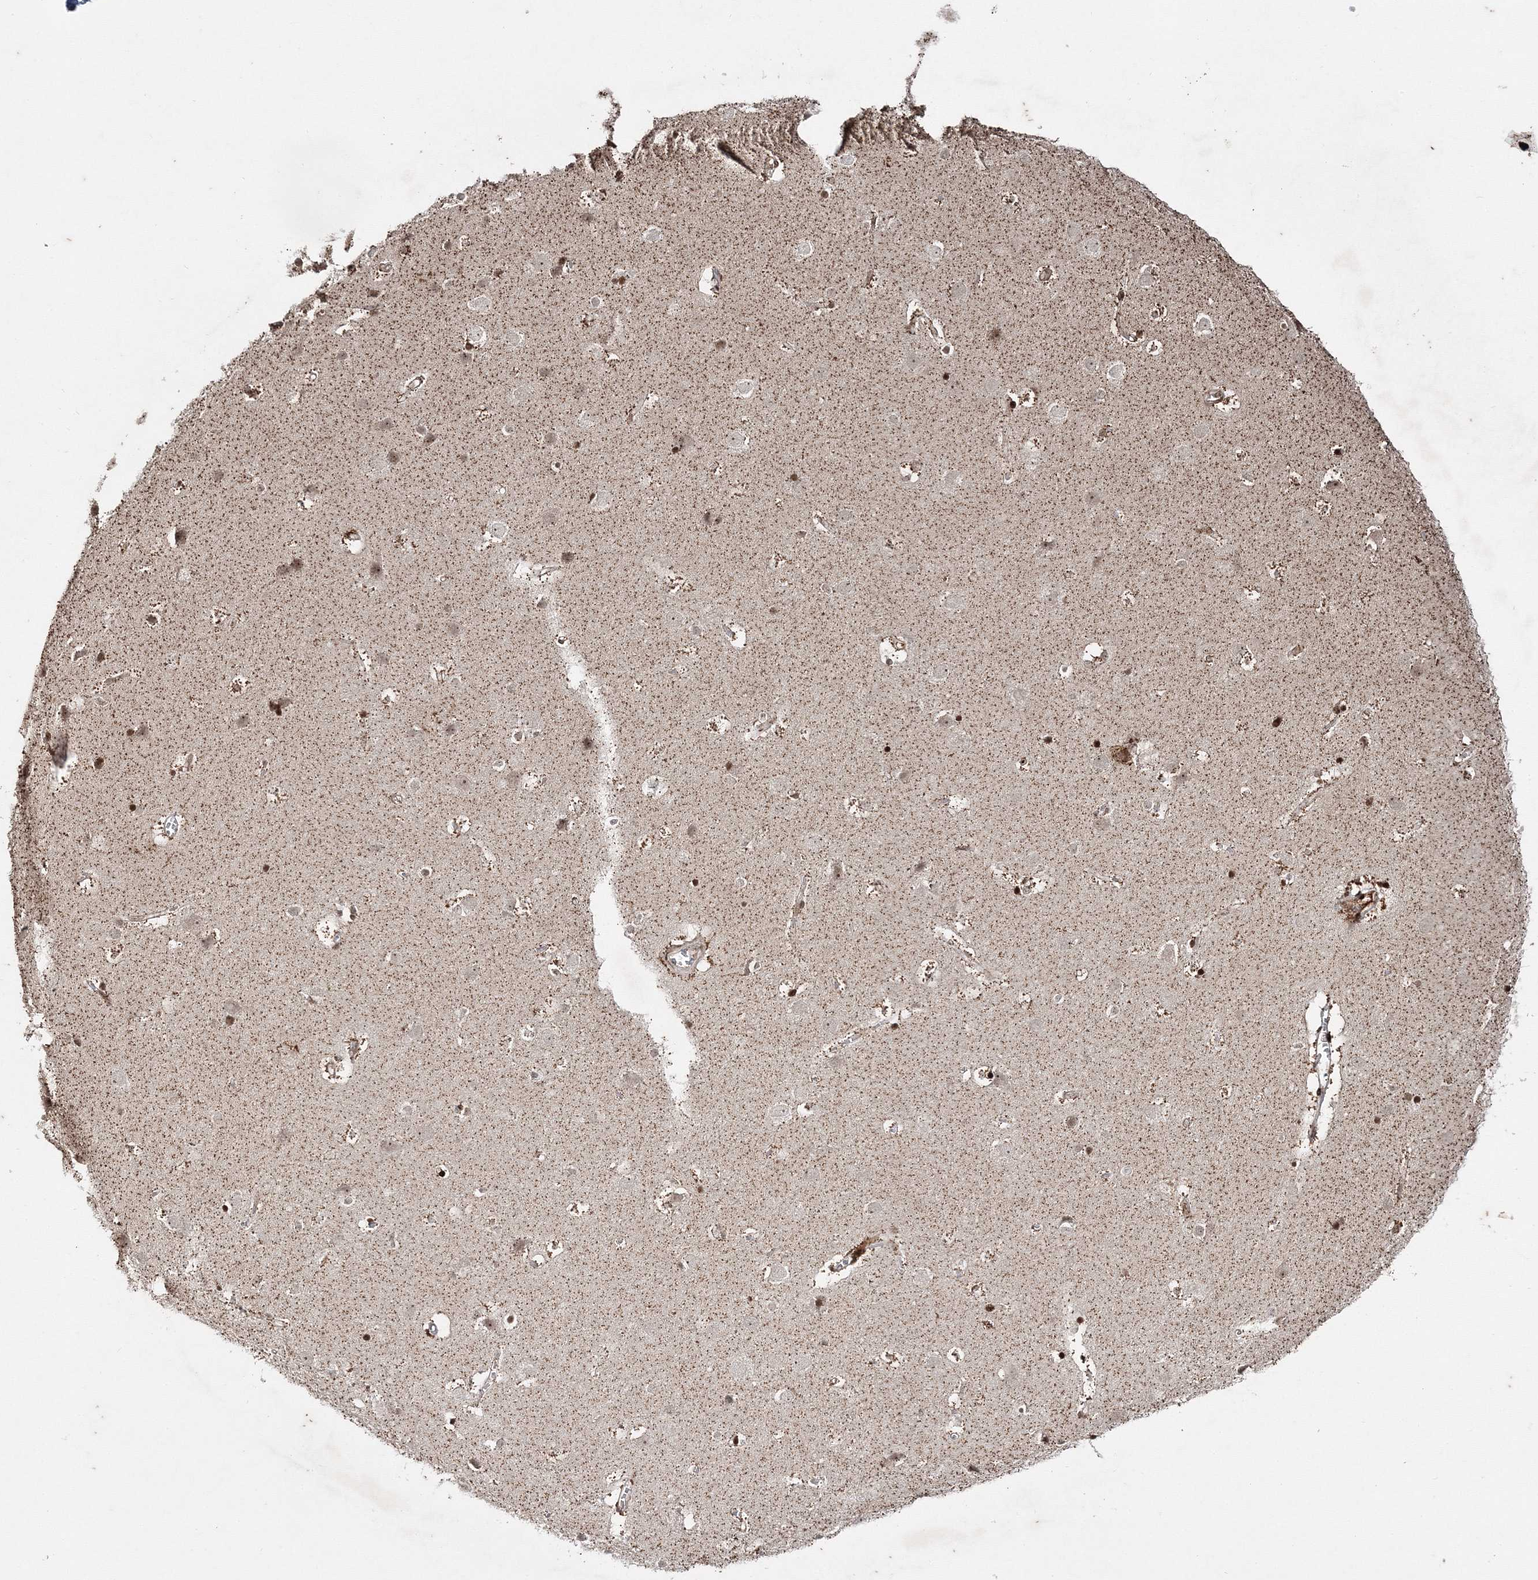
{"staining": {"intensity": "moderate", "quantity": ">75%", "location": "cytoplasmic/membranous,nuclear"}, "tissue": "cerebral cortex", "cell_type": "Endothelial cells", "image_type": "normal", "snomed": [{"axis": "morphology", "description": "Normal tissue, NOS"}, {"axis": "topography", "description": "Cerebral cortex"}], "caption": "This image exhibits benign cerebral cortex stained with IHC to label a protein in brown. The cytoplasmic/membranous,nuclear of endothelial cells show moderate positivity for the protein. Nuclei are counter-stained blue.", "gene": "CARM1", "patient": {"sex": "male", "age": 54}}